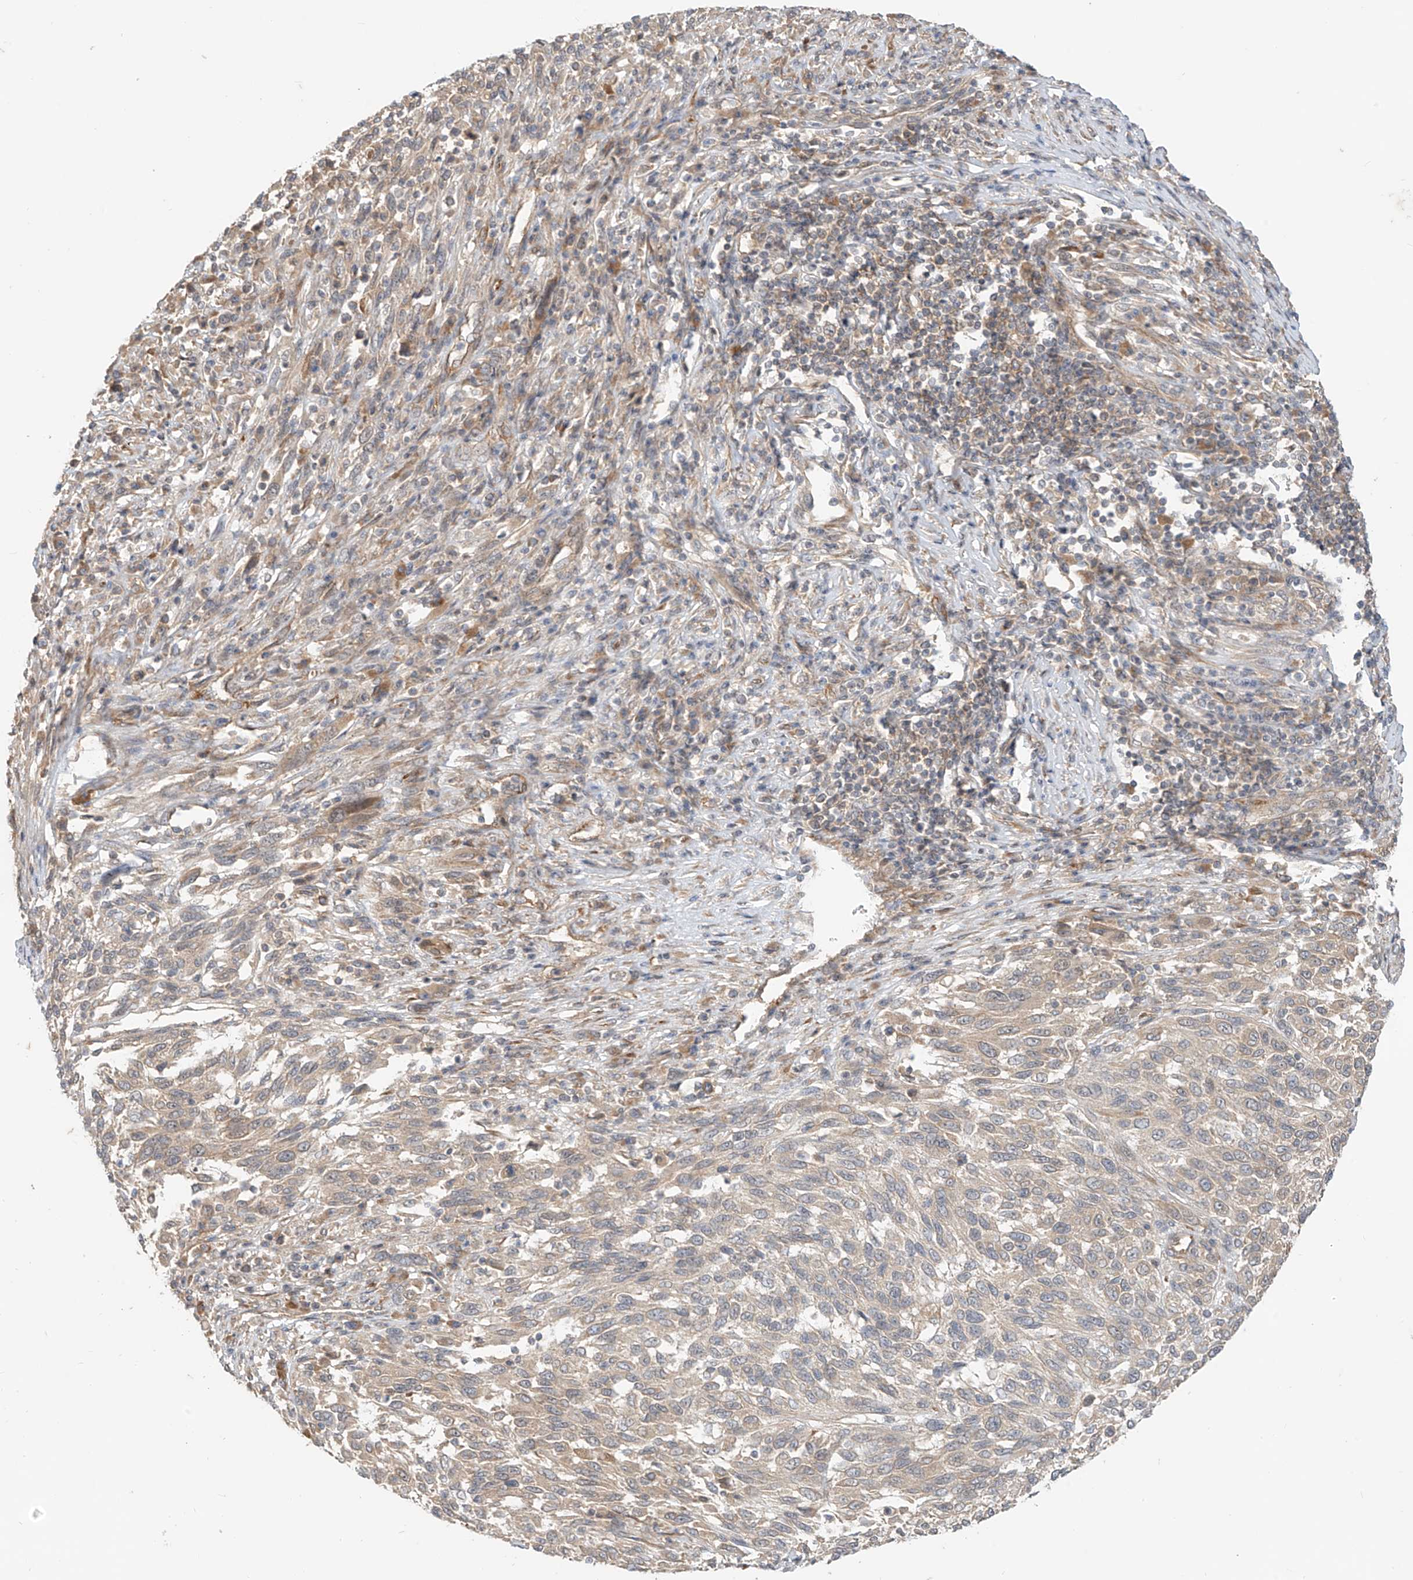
{"staining": {"intensity": "weak", "quantity": "25%-75%", "location": "cytoplasmic/membranous"}, "tissue": "melanoma", "cell_type": "Tumor cells", "image_type": "cancer", "snomed": [{"axis": "morphology", "description": "Malignant melanoma, Metastatic site"}, {"axis": "topography", "description": "Lymph node"}], "caption": "A low amount of weak cytoplasmic/membranous expression is present in approximately 25%-75% of tumor cells in melanoma tissue.", "gene": "MTUS2", "patient": {"sex": "male", "age": 61}}